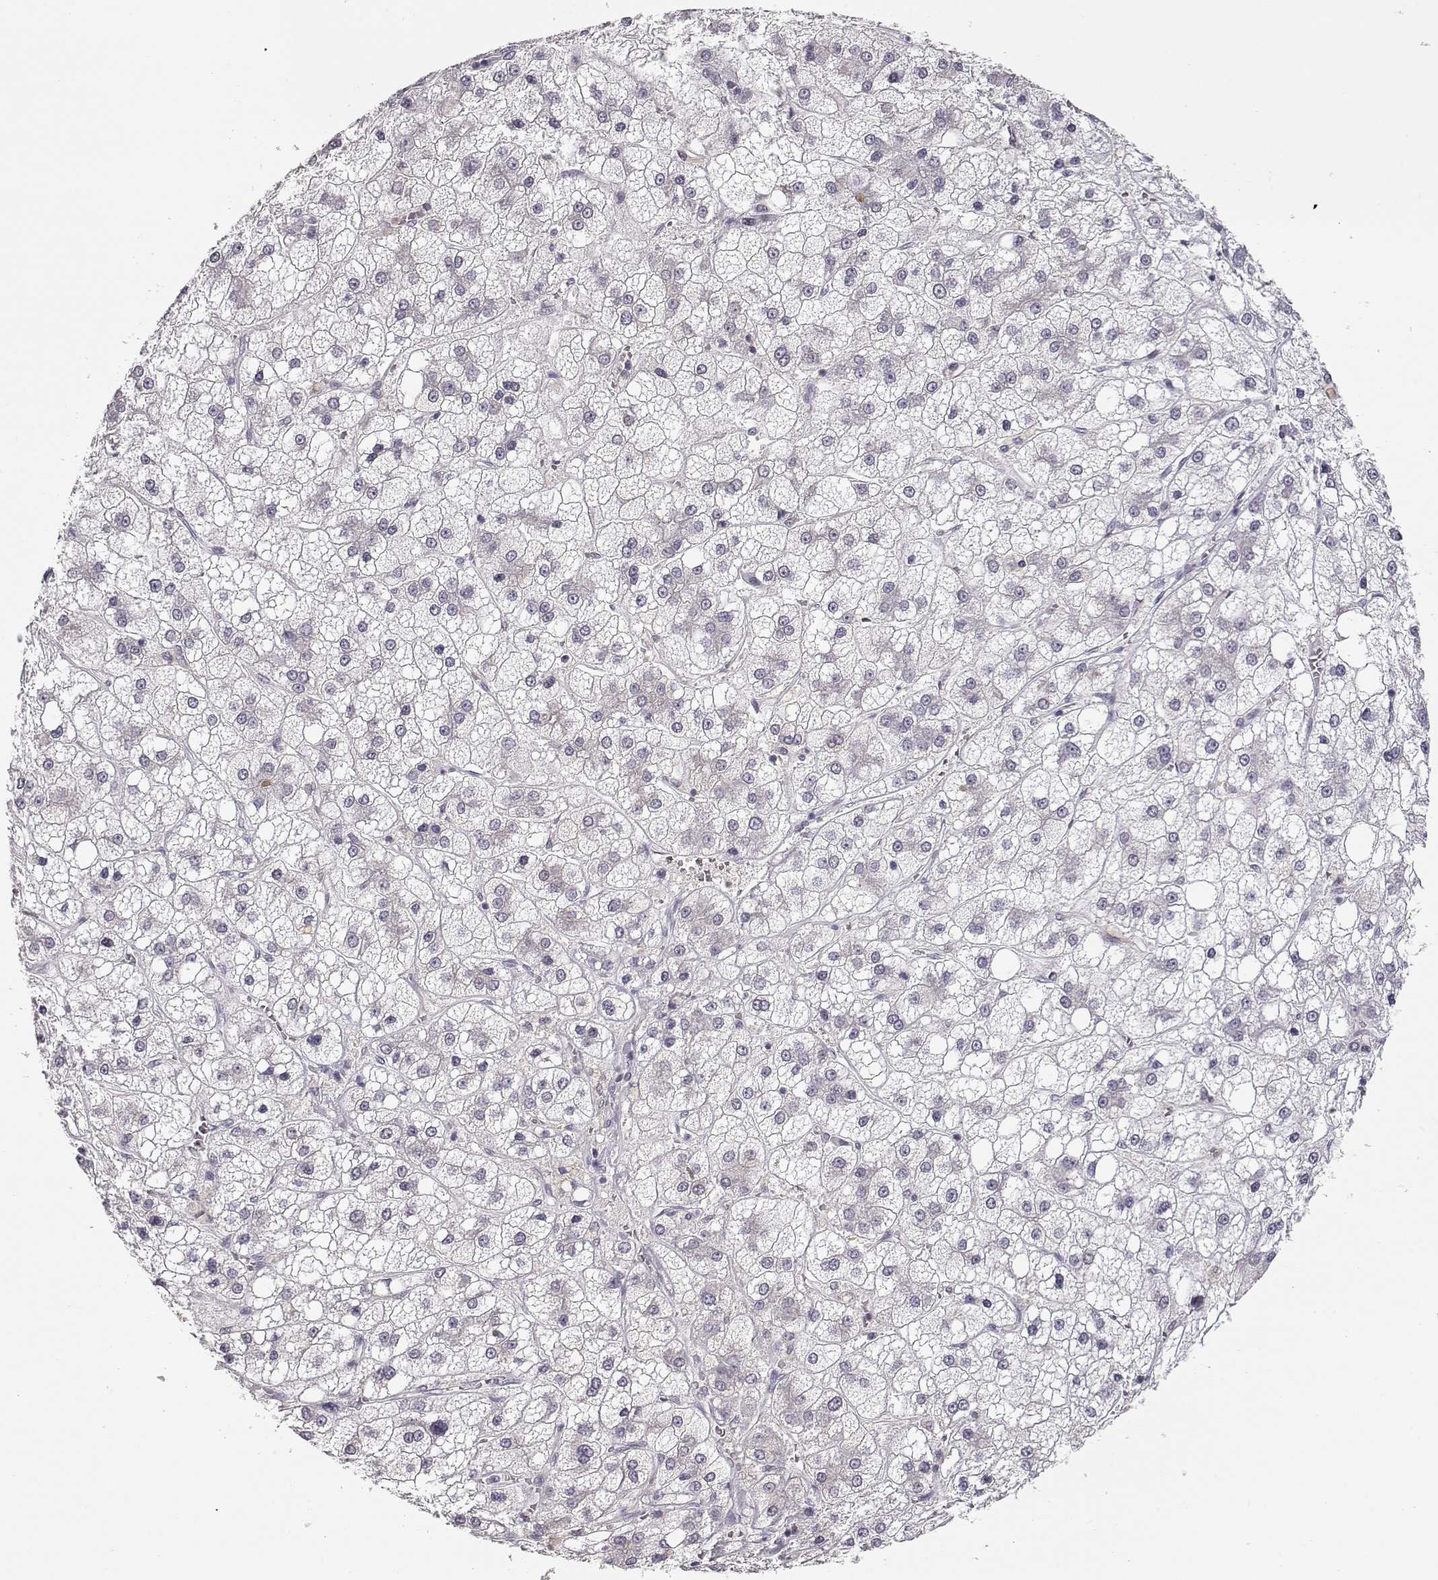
{"staining": {"intensity": "negative", "quantity": "none", "location": "none"}, "tissue": "liver cancer", "cell_type": "Tumor cells", "image_type": "cancer", "snomed": [{"axis": "morphology", "description": "Carcinoma, Hepatocellular, NOS"}, {"axis": "topography", "description": "Liver"}], "caption": "Immunohistochemistry (IHC) image of human liver hepatocellular carcinoma stained for a protein (brown), which shows no positivity in tumor cells.", "gene": "TEPP", "patient": {"sex": "male", "age": 73}}